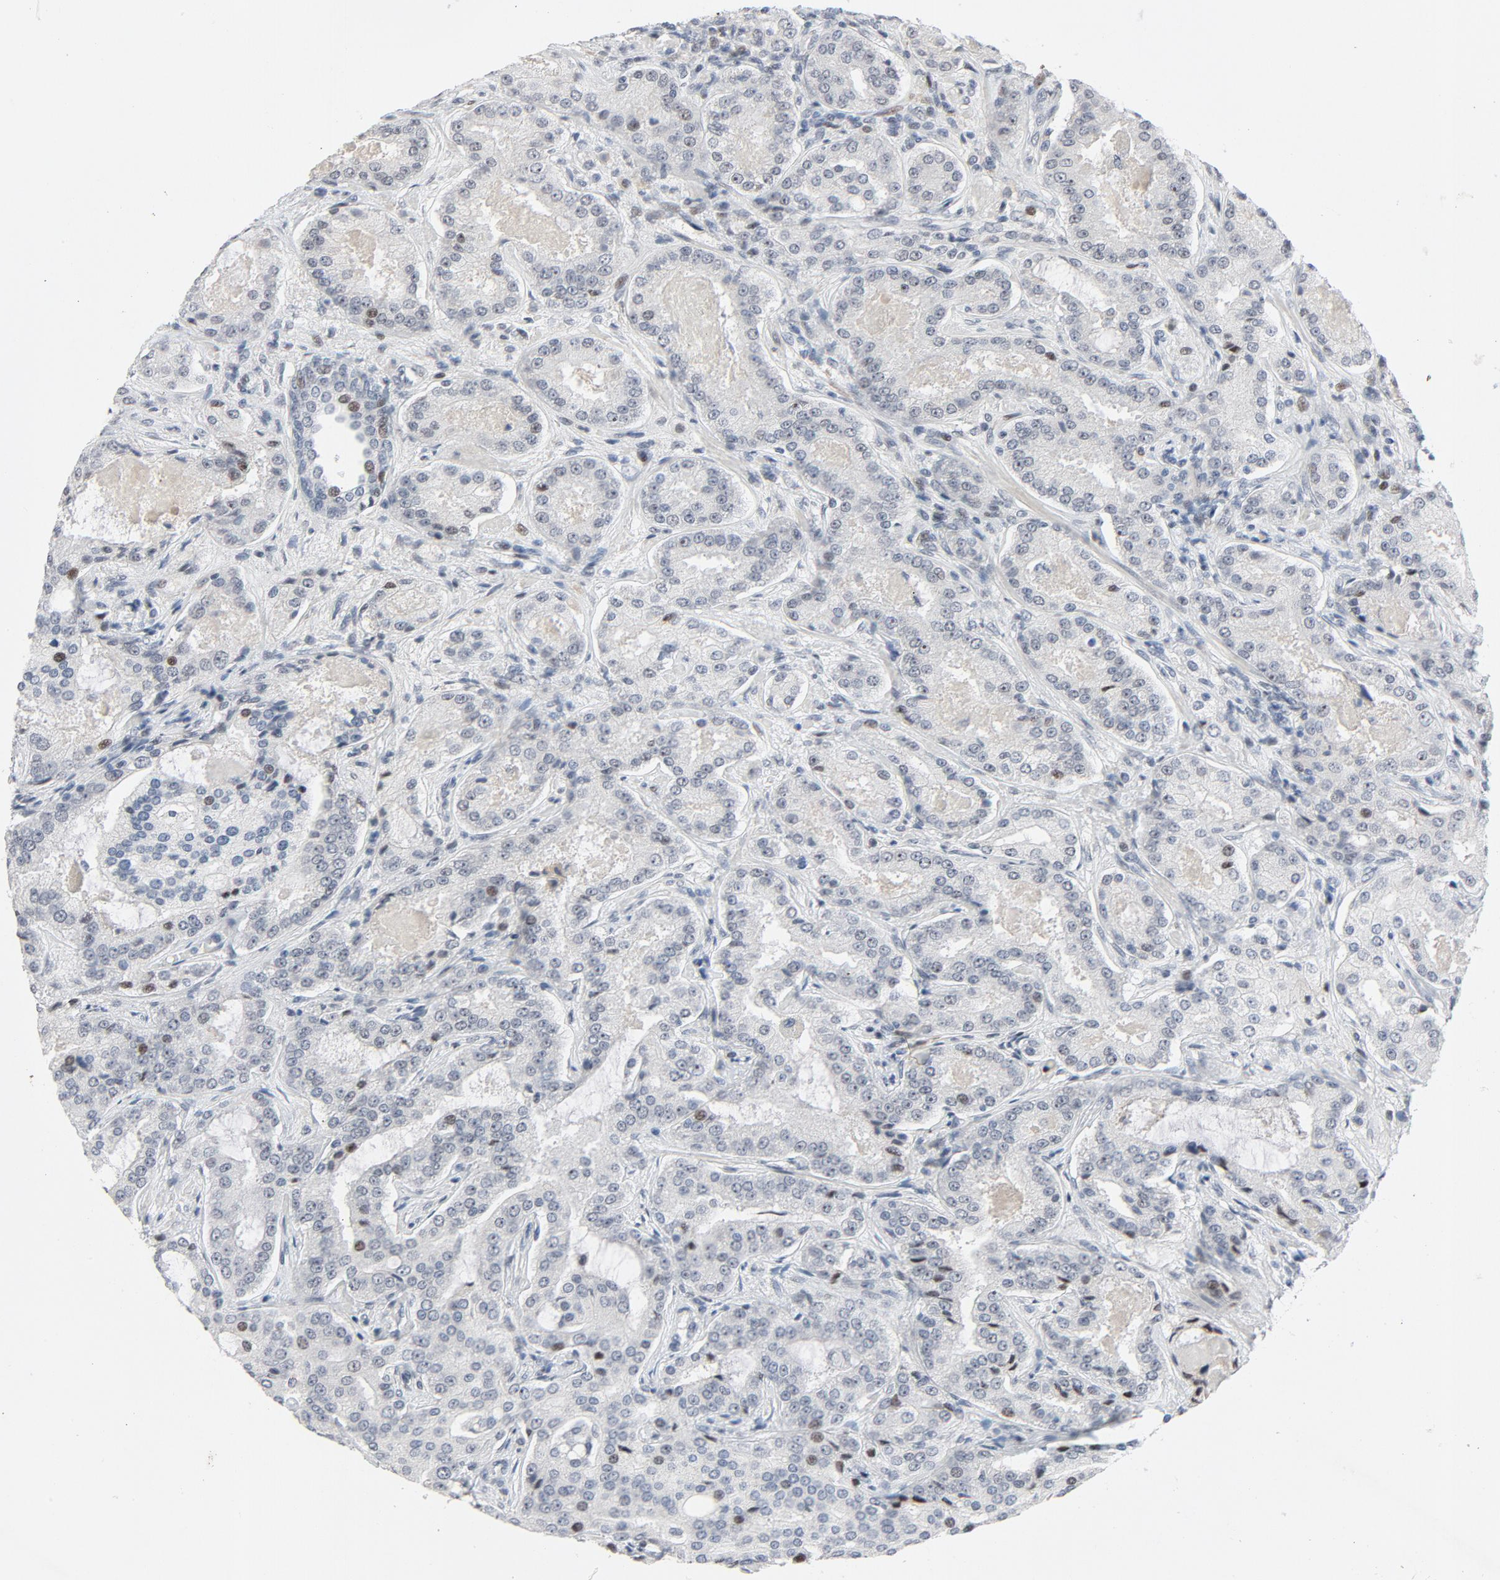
{"staining": {"intensity": "negative", "quantity": "none", "location": "none"}, "tissue": "prostate cancer", "cell_type": "Tumor cells", "image_type": "cancer", "snomed": [{"axis": "morphology", "description": "Adenocarcinoma, High grade"}, {"axis": "topography", "description": "Prostate"}], "caption": "Immunohistochemistry (IHC) micrograph of neoplastic tissue: human prostate cancer (high-grade adenocarcinoma) stained with DAB displays no significant protein expression in tumor cells. The staining is performed using DAB brown chromogen with nuclei counter-stained in using hematoxylin.", "gene": "FSCB", "patient": {"sex": "male", "age": 72}}